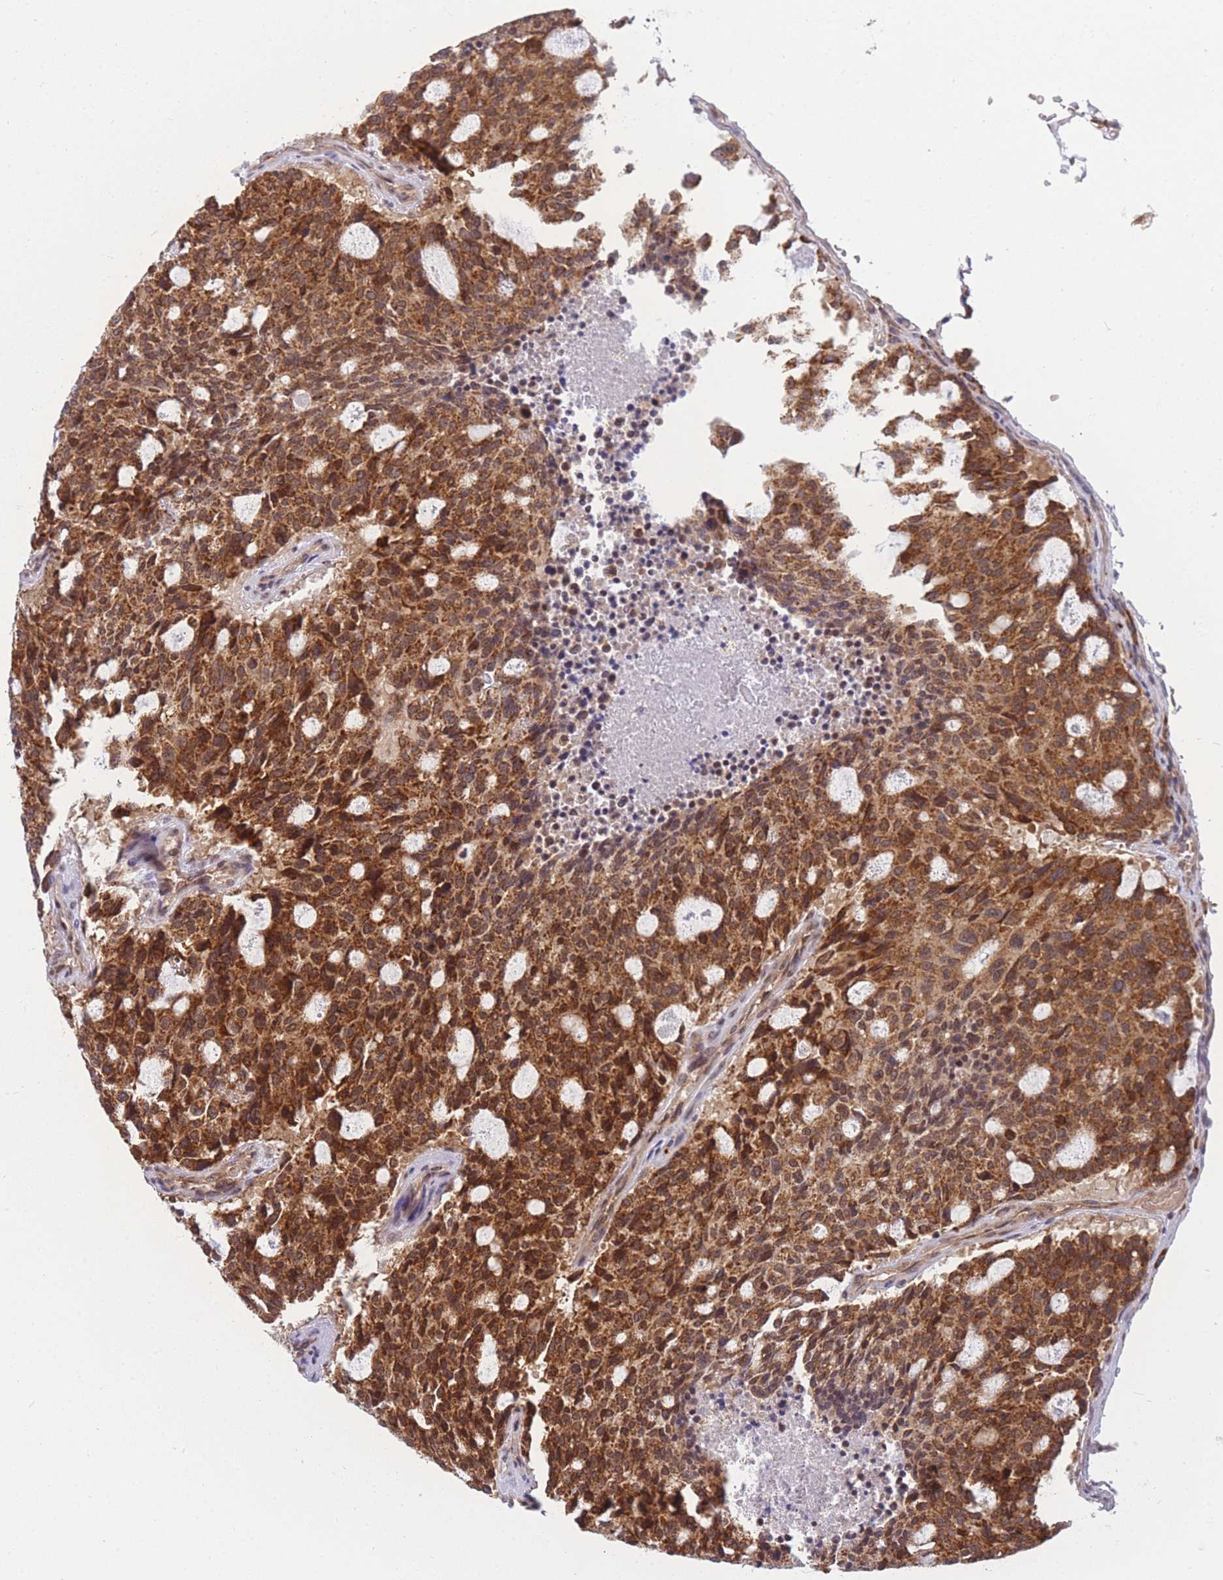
{"staining": {"intensity": "strong", "quantity": ">75%", "location": "cytoplasmic/membranous"}, "tissue": "carcinoid", "cell_type": "Tumor cells", "image_type": "cancer", "snomed": [{"axis": "morphology", "description": "Carcinoid, malignant, NOS"}, {"axis": "topography", "description": "Pancreas"}], "caption": "A brown stain shows strong cytoplasmic/membranous expression of a protein in malignant carcinoid tumor cells. The staining was performed using DAB, with brown indicating positive protein expression. Nuclei are stained blue with hematoxylin.", "gene": "MRPL23", "patient": {"sex": "female", "age": 54}}